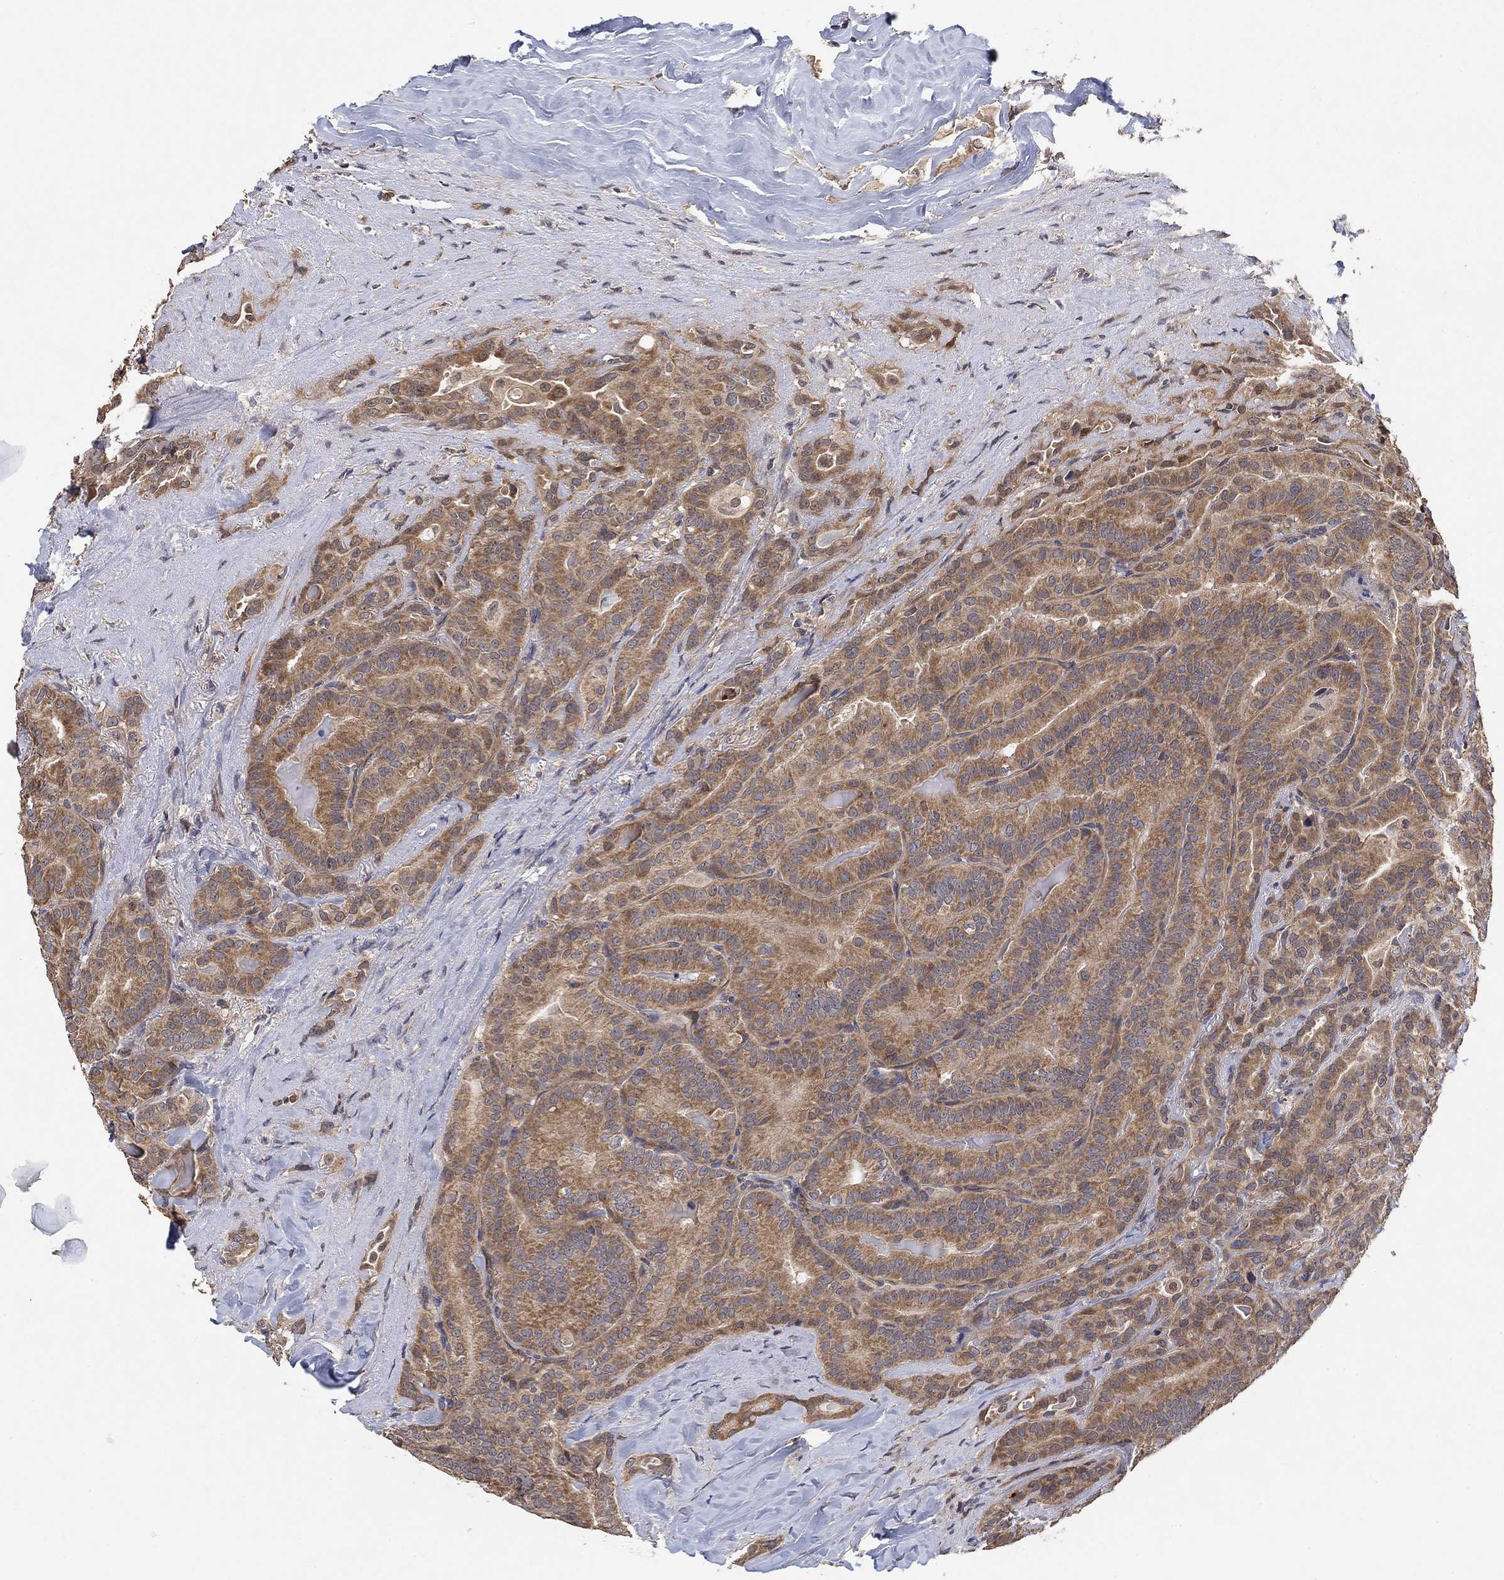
{"staining": {"intensity": "moderate", "quantity": ">75%", "location": "cytoplasmic/membranous"}, "tissue": "thyroid cancer", "cell_type": "Tumor cells", "image_type": "cancer", "snomed": [{"axis": "morphology", "description": "Papillary adenocarcinoma, NOS"}, {"axis": "topography", "description": "Thyroid gland"}], "caption": "This is a photomicrograph of immunohistochemistry (IHC) staining of thyroid papillary adenocarcinoma, which shows moderate expression in the cytoplasmic/membranous of tumor cells.", "gene": "MCUR1", "patient": {"sex": "male", "age": 61}}